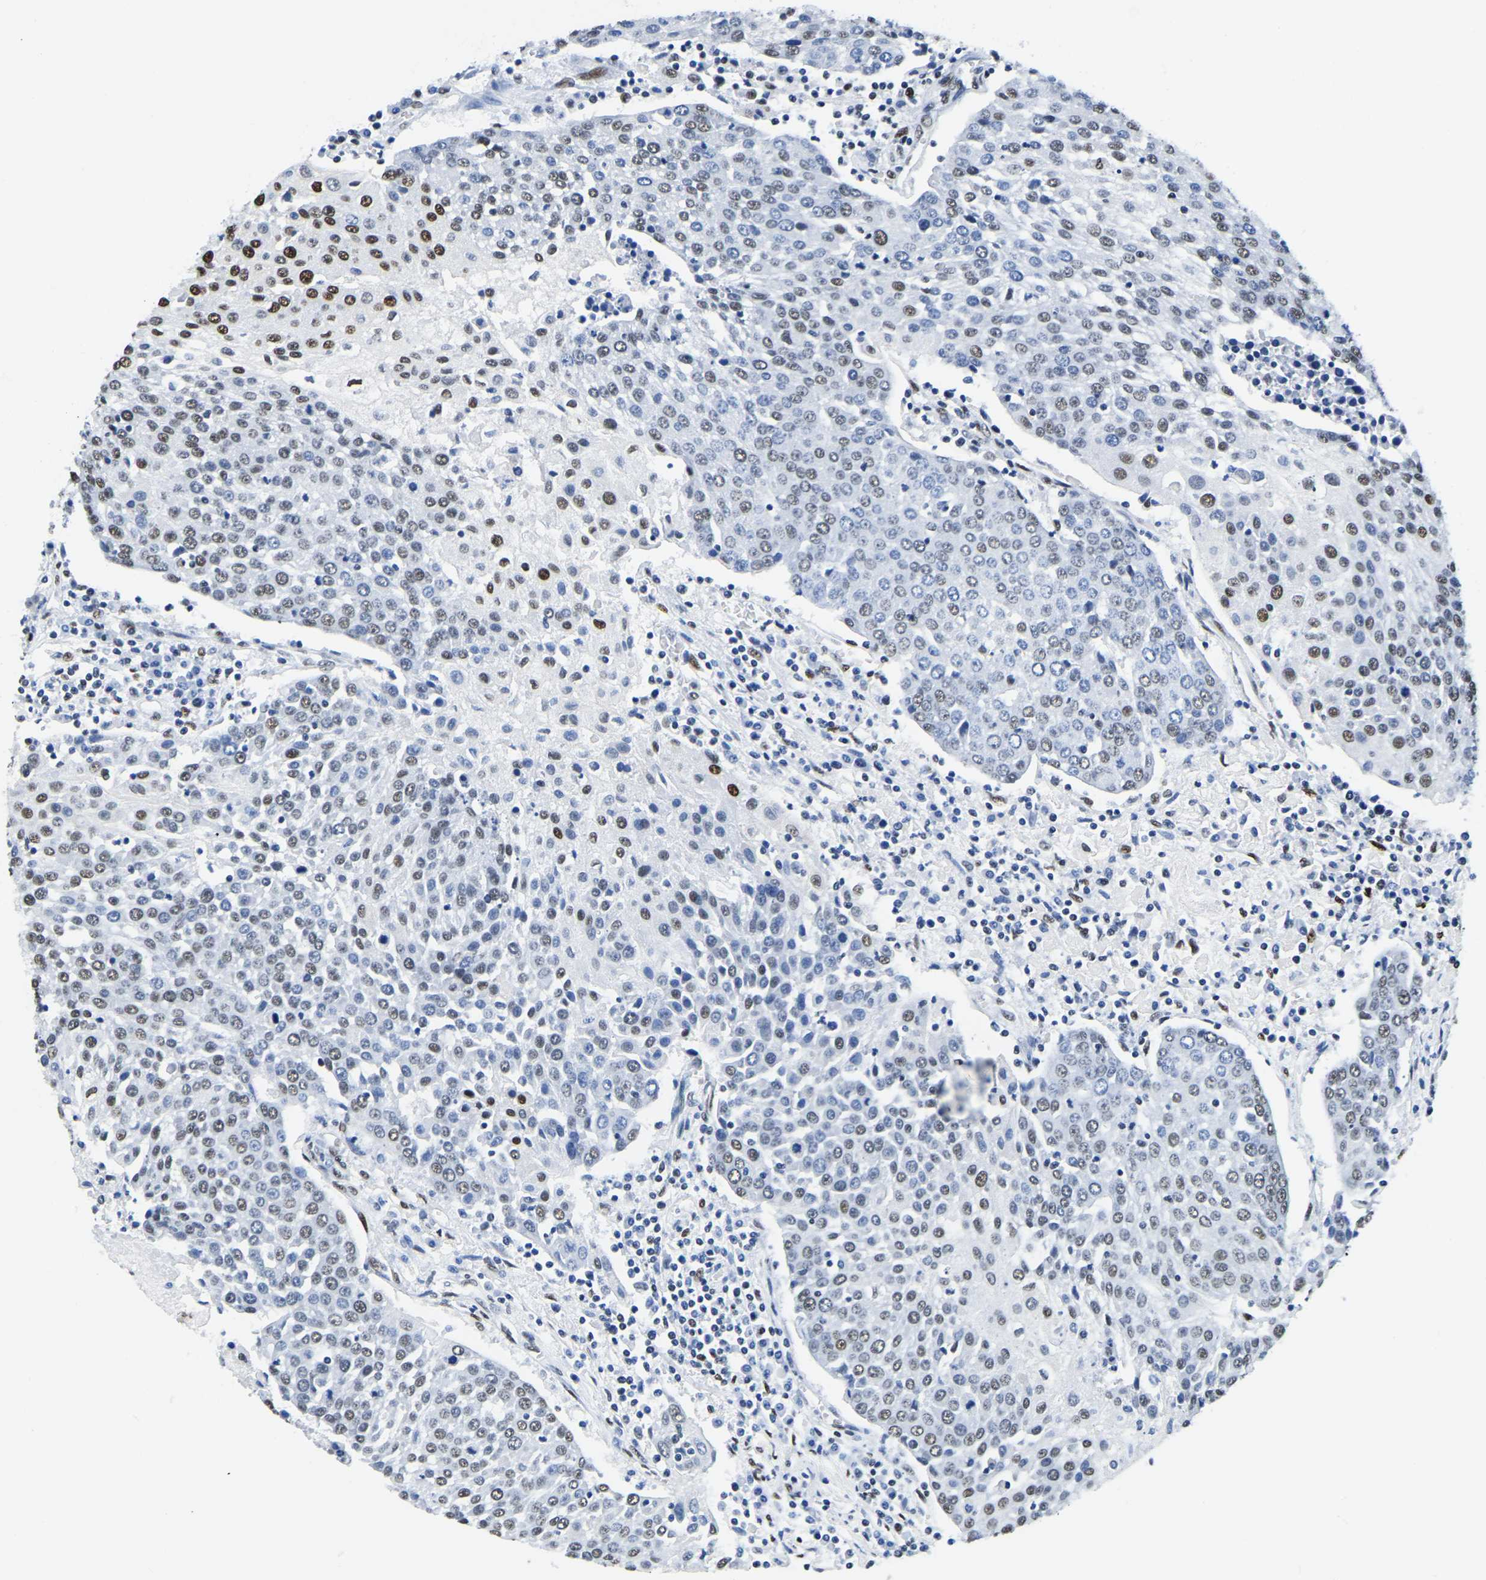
{"staining": {"intensity": "moderate", "quantity": "25%-75%", "location": "nuclear"}, "tissue": "urothelial cancer", "cell_type": "Tumor cells", "image_type": "cancer", "snomed": [{"axis": "morphology", "description": "Urothelial carcinoma, High grade"}, {"axis": "topography", "description": "Urinary bladder"}], "caption": "High-grade urothelial carcinoma tissue shows moderate nuclear expression in approximately 25%-75% of tumor cells Nuclei are stained in blue.", "gene": "UBA1", "patient": {"sex": "female", "age": 85}}